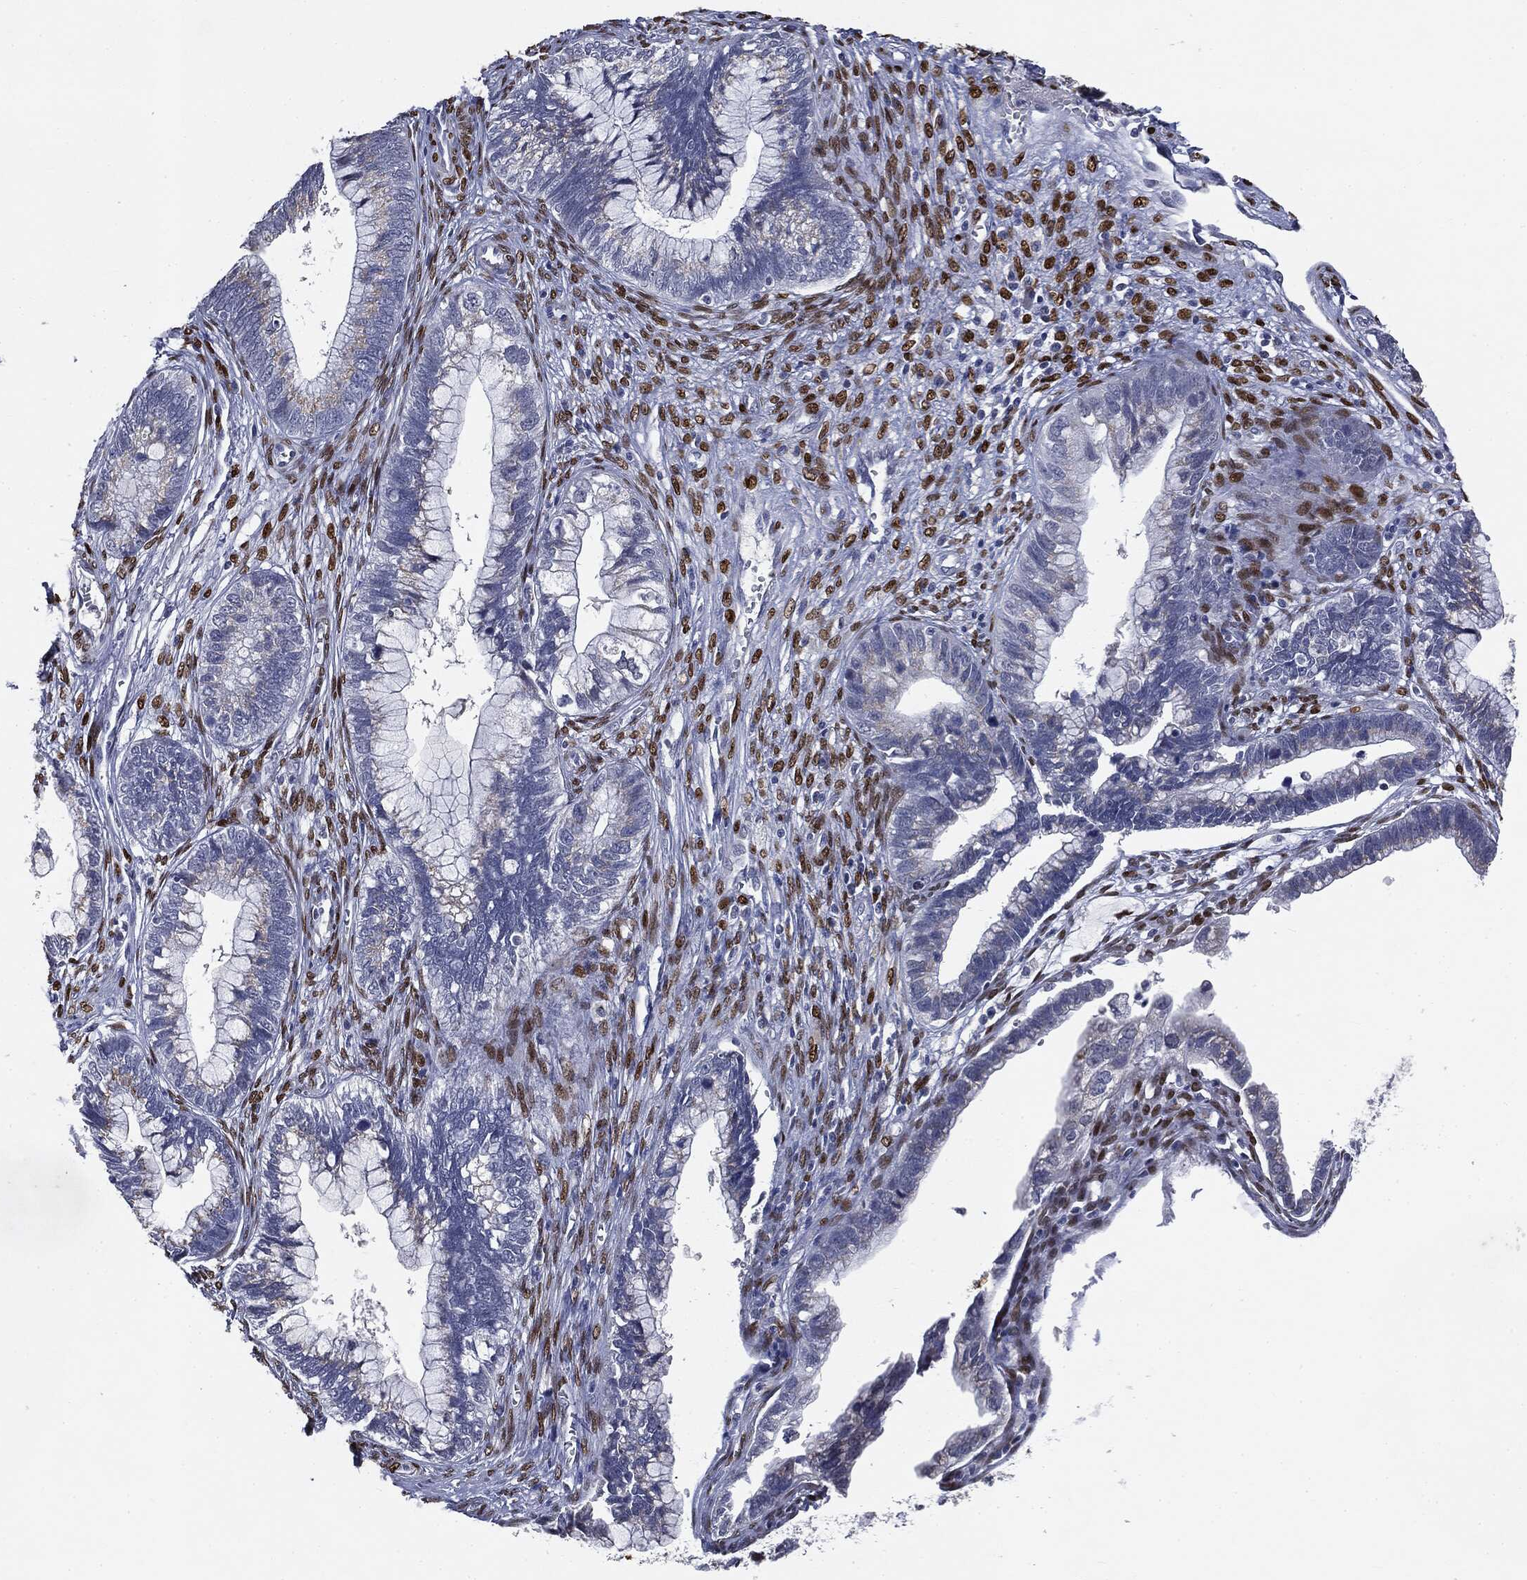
{"staining": {"intensity": "negative", "quantity": "none", "location": "none"}, "tissue": "cervical cancer", "cell_type": "Tumor cells", "image_type": "cancer", "snomed": [{"axis": "morphology", "description": "Adenocarcinoma, NOS"}, {"axis": "topography", "description": "Cervix"}], "caption": "This is an IHC image of cervical cancer. There is no positivity in tumor cells.", "gene": "CASD1", "patient": {"sex": "female", "age": 44}}